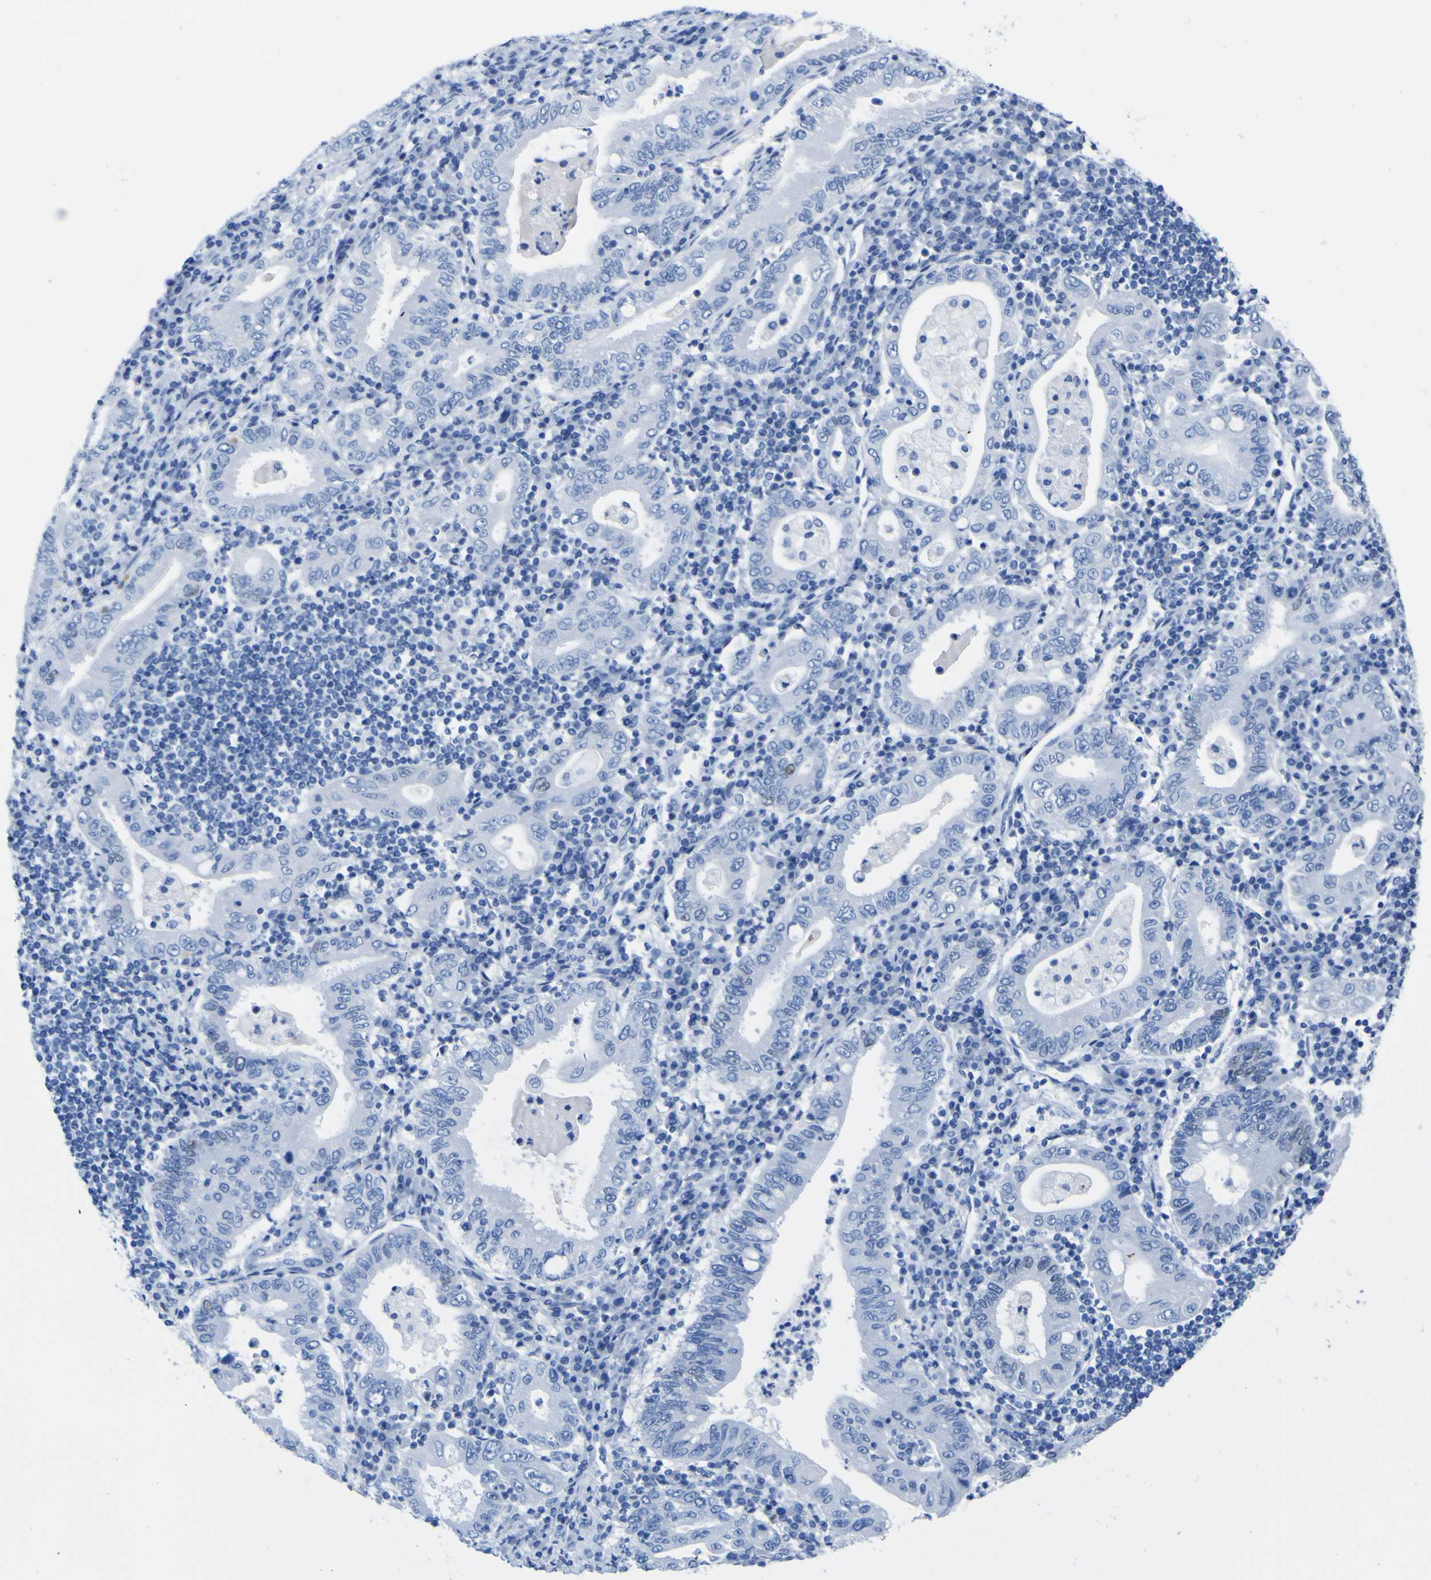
{"staining": {"intensity": "weak", "quantity": "<25%", "location": "nuclear"}, "tissue": "stomach cancer", "cell_type": "Tumor cells", "image_type": "cancer", "snomed": [{"axis": "morphology", "description": "Normal tissue, NOS"}, {"axis": "morphology", "description": "Adenocarcinoma, NOS"}, {"axis": "topography", "description": "Esophagus"}, {"axis": "topography", "description": "Stomach, upper"}, {"axis": "topography", "description": "Peripheral nerve tissue"}], "caption": "This photomicrograph is of stomach adenocarcinoma stained with immunohistochemistry to label a protein in brown with the nuclei are counter-stained blue. There is no positivity in tumor cells.", "gene": "DACH1", "patient": {"sex": "male", "age": 62}}